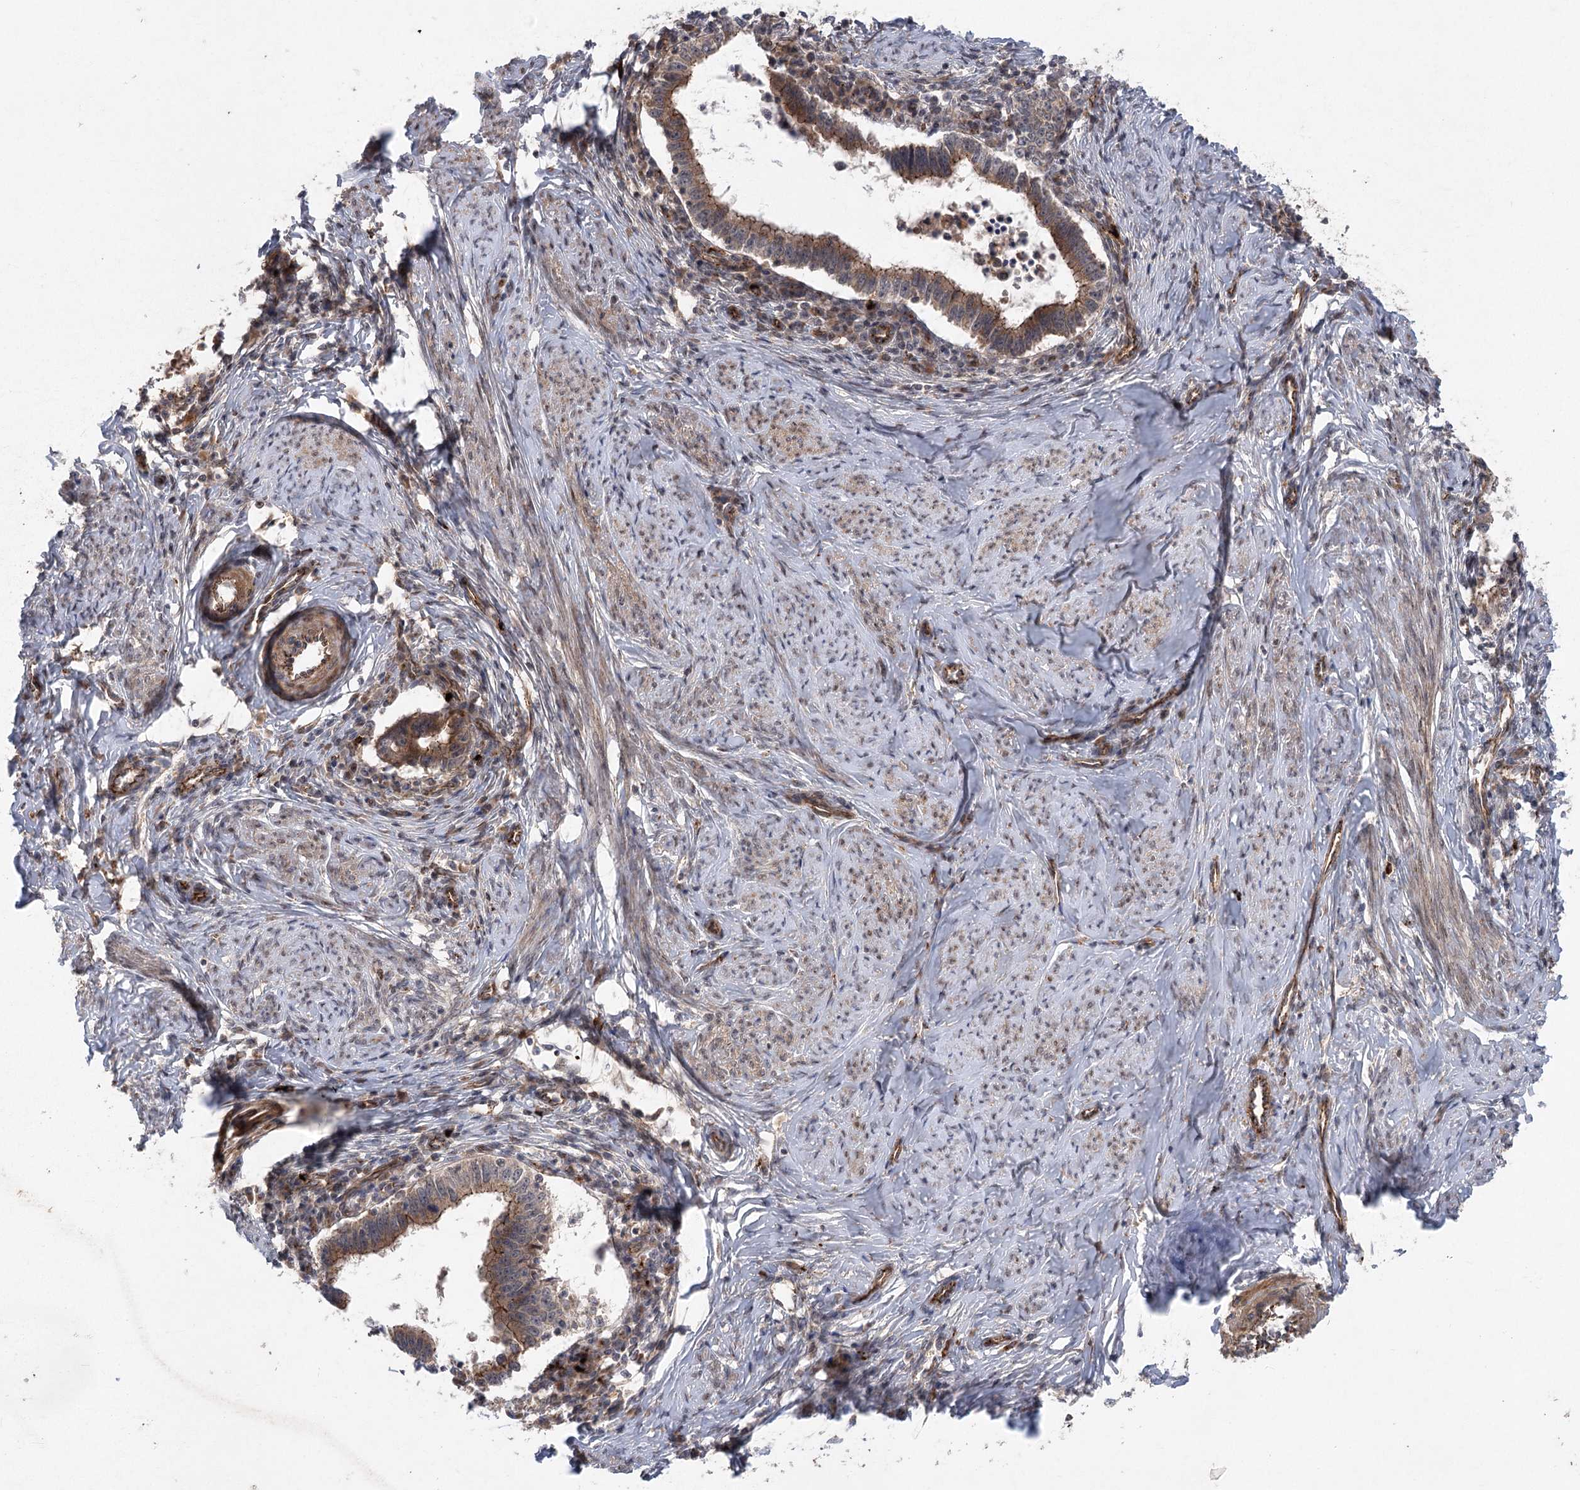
{"staining": {"intensity": "strong", "quantity": ">75%", "location": "cytoplasmic/membranous"}, "tissue": "cervical cancer", "cell_type": "Tumor cells", "image_type": "cancer", "snomed": [{"axis": "morphology", "description": "Adenocarcinoma, NOS"}, {"axis": "topography", "description": "Cervix"}], "caption": "Human cervical cancer stained for a protein (brown) displays strong cytoplasmic/membranous positive expression in approximately >75% of tumor cells.", "gene": "METTL24", "patient": {"sex": "female", "age": 36}}